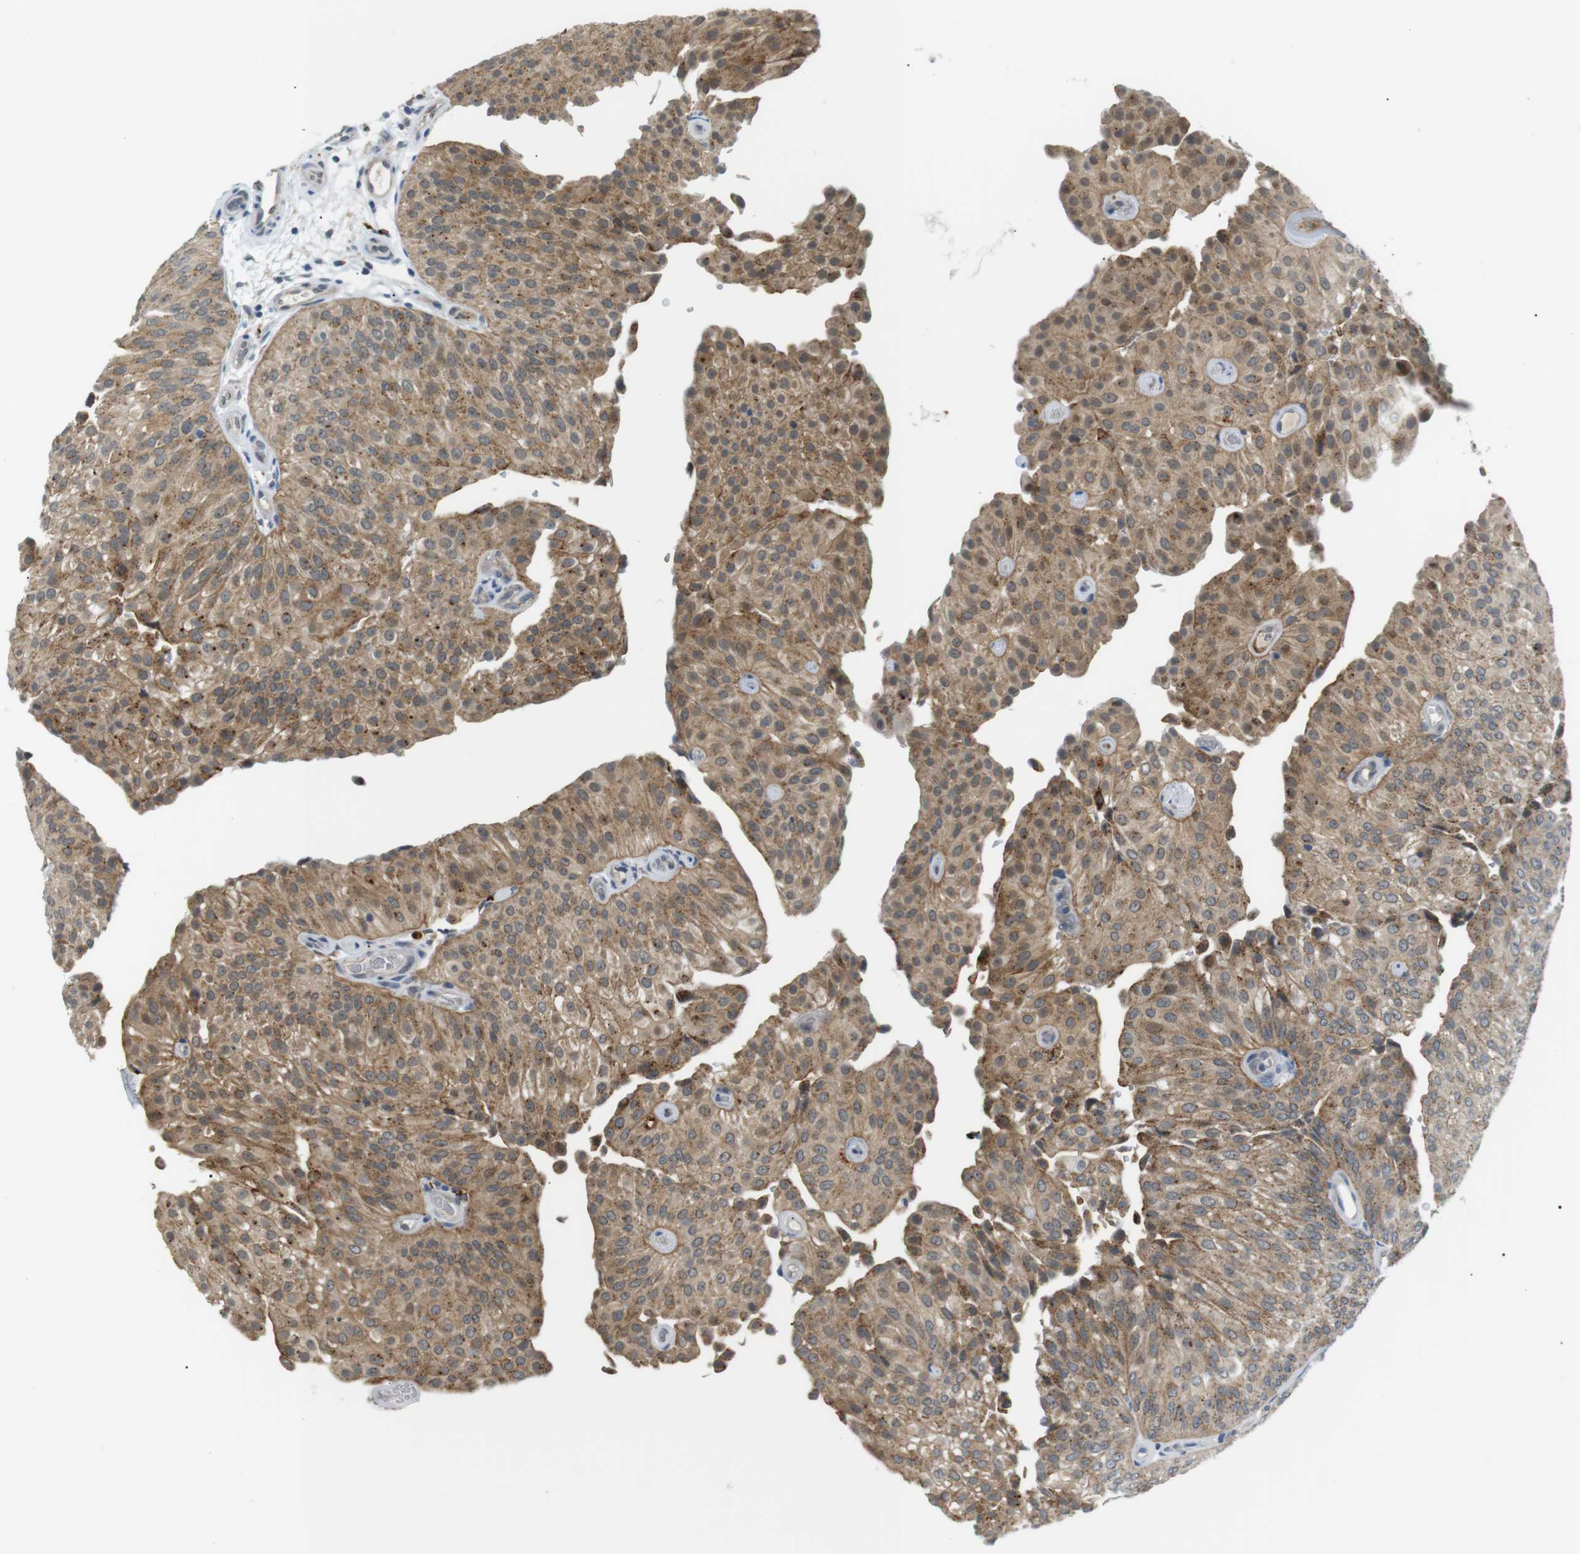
{"staining": {"intensity": "moderate", "quantity": ">75%", "location": "cytoplasmic/membranous"}, "tissue": "urothelial cancer", "cell_type": "Tumor cells", "image_type": "cancer", "snomed": [{"axis": "morphology", "description": "Urothelial carcinoma, Low grade"}, {"axis": "topography", "description": "Urinary bladder"}], "caption": "A brown stain highlights moderate cytoplasmic/membranous positivity of a protein in human low-grade urothelial carcinoma tumor cells.", "gene": "B4GALNT2", "patient": {"sex": "female", "age": 60}}